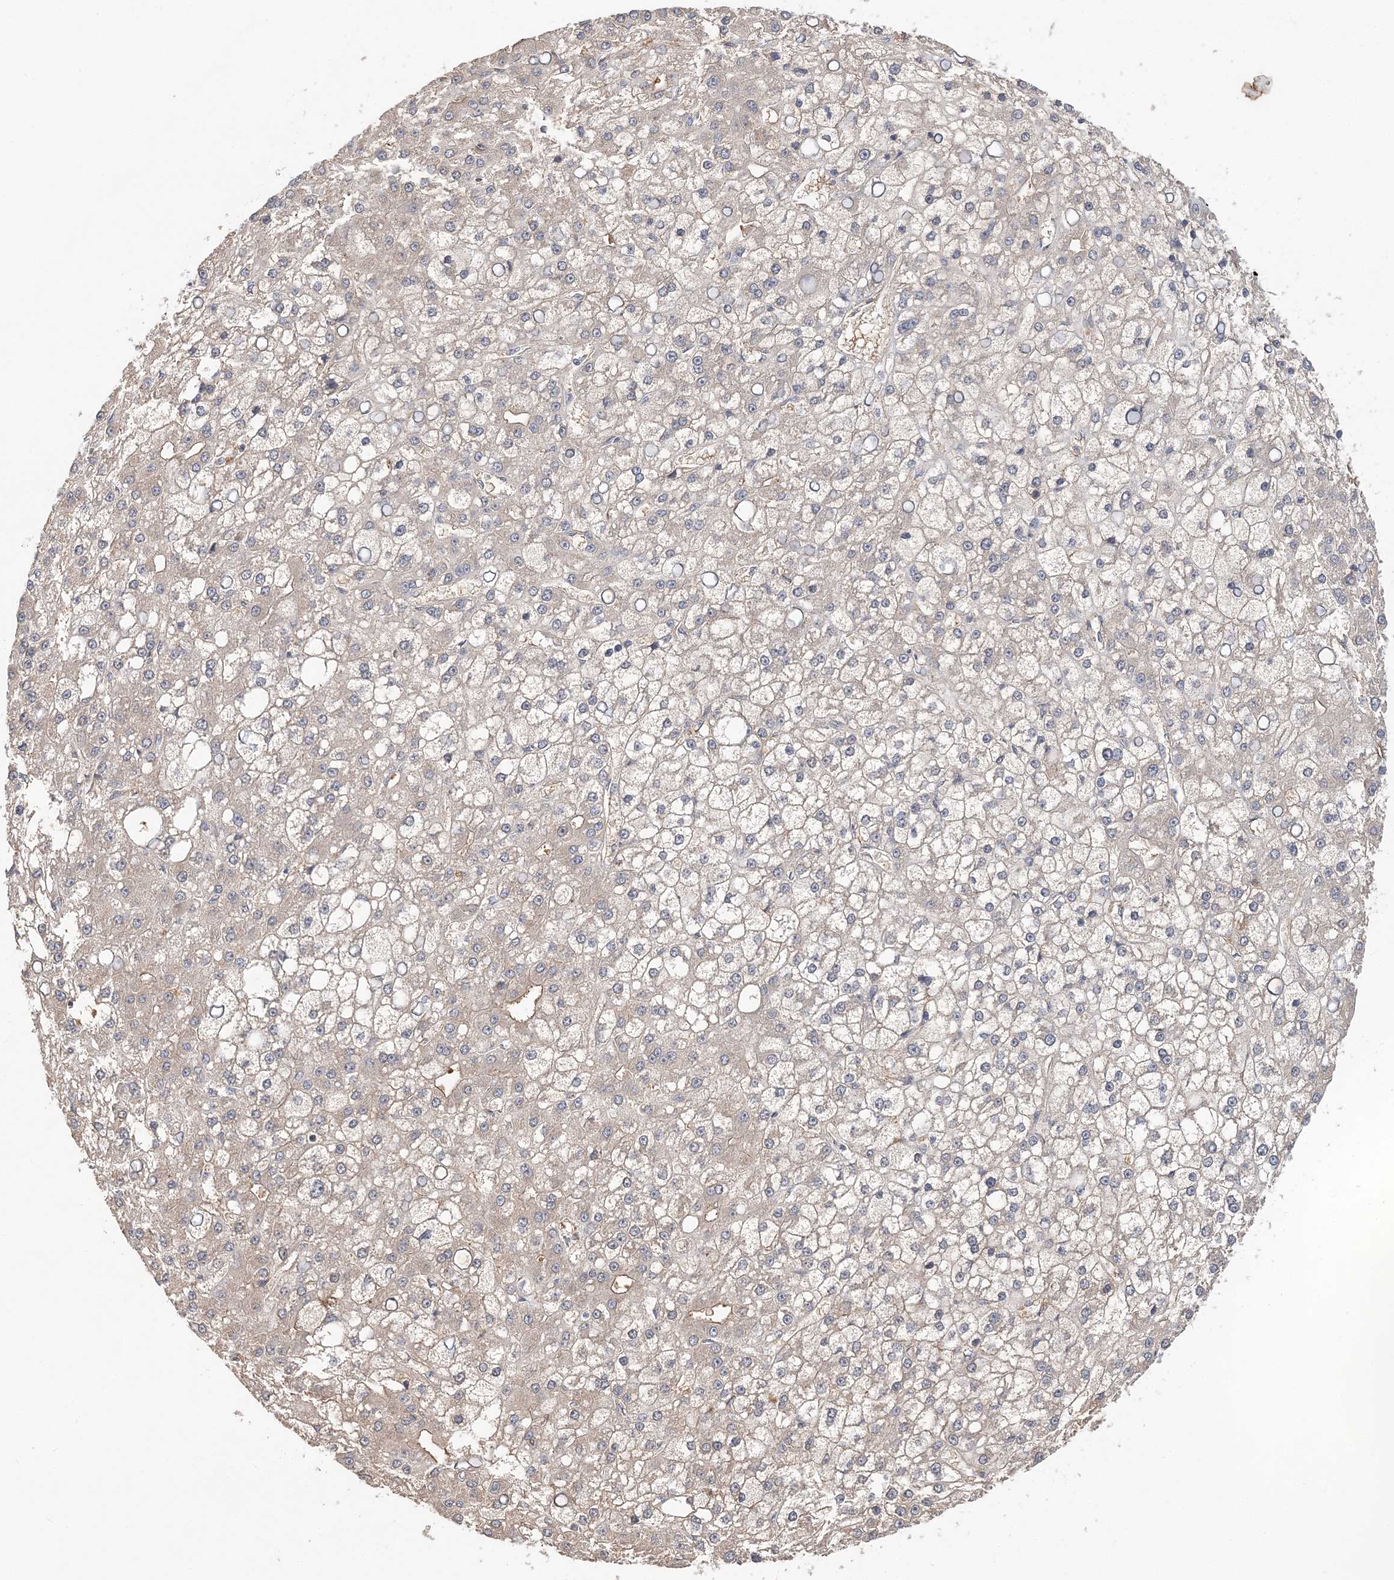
{"staining": {"intensity": "negative", "quantity": "none", "location": "none"}, "tissue": "liver cancer", "cell_type": "Tumor cells", "image_type": "cancer", "snomed": [{"axis": "morphology", "description": "Carcinoma, Hepatocellular, NOS"}, {"axis": "topography", "description": "Liver"}], "caption": "Immunohistochemical staining of liver cancer (hepatocellular carcinoma) demonstrates no significant staining in tumor cells.", "gene": "SYCP3", "patient": {"sex": "male", "age": 67}}